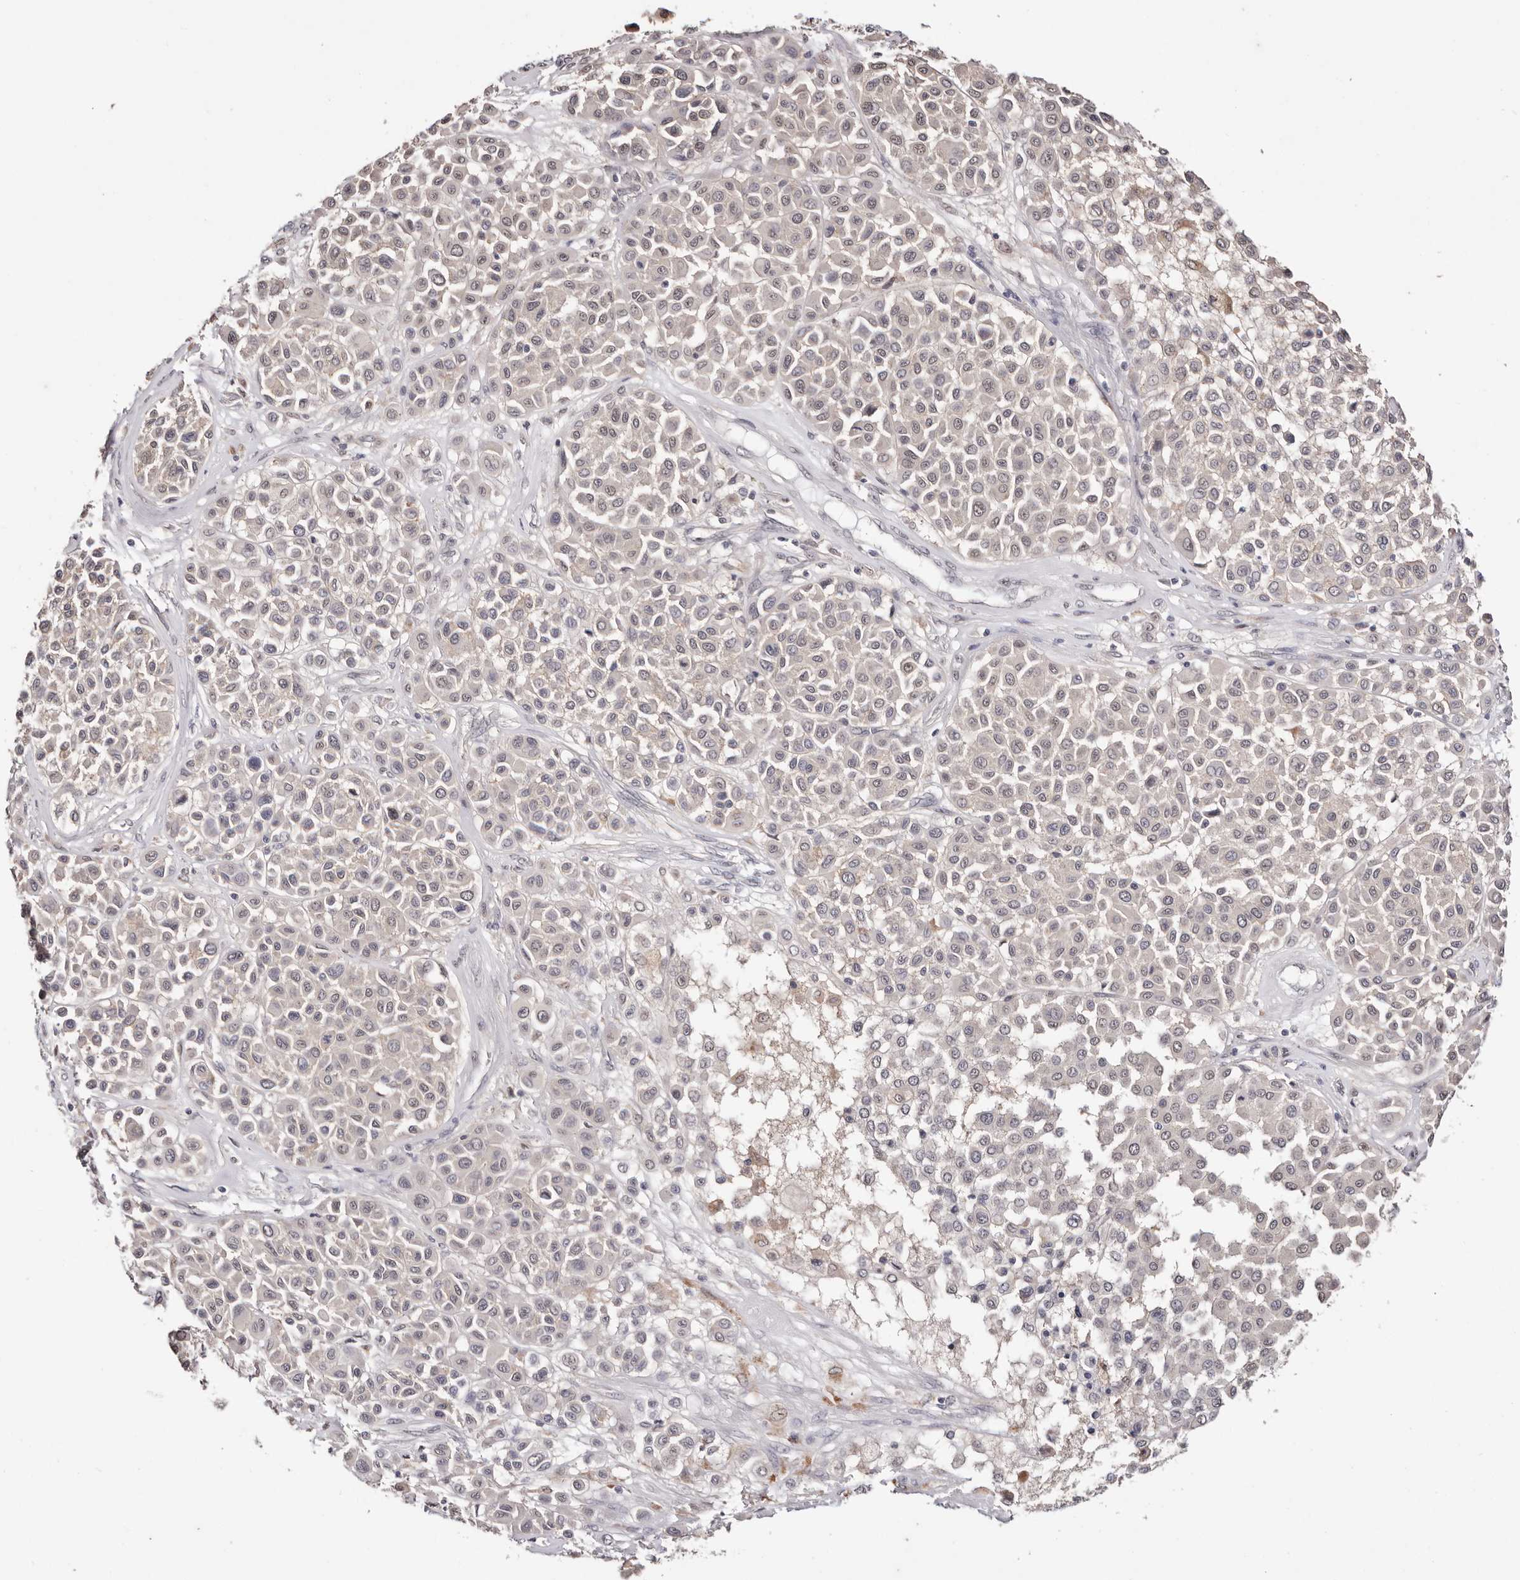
{"staining": {"intensity": "negative", "quantity": "none", "location": "none"}, "tissue": "melanoma", "cell_type": "Tumor cells", "image_type": "cancer", "snomed": [{"axis": "morphology", "description": "Malignant melanoma, Metastatic site"}, {"axis": "topography", "description": "Soft tissue"}], "caption": "Human melanoma stained for a protein using immunohistochemistry exhibits no staining in tumor cells.", "gene": "TYW3", "patient": {"sex": "male", "age": 41}}